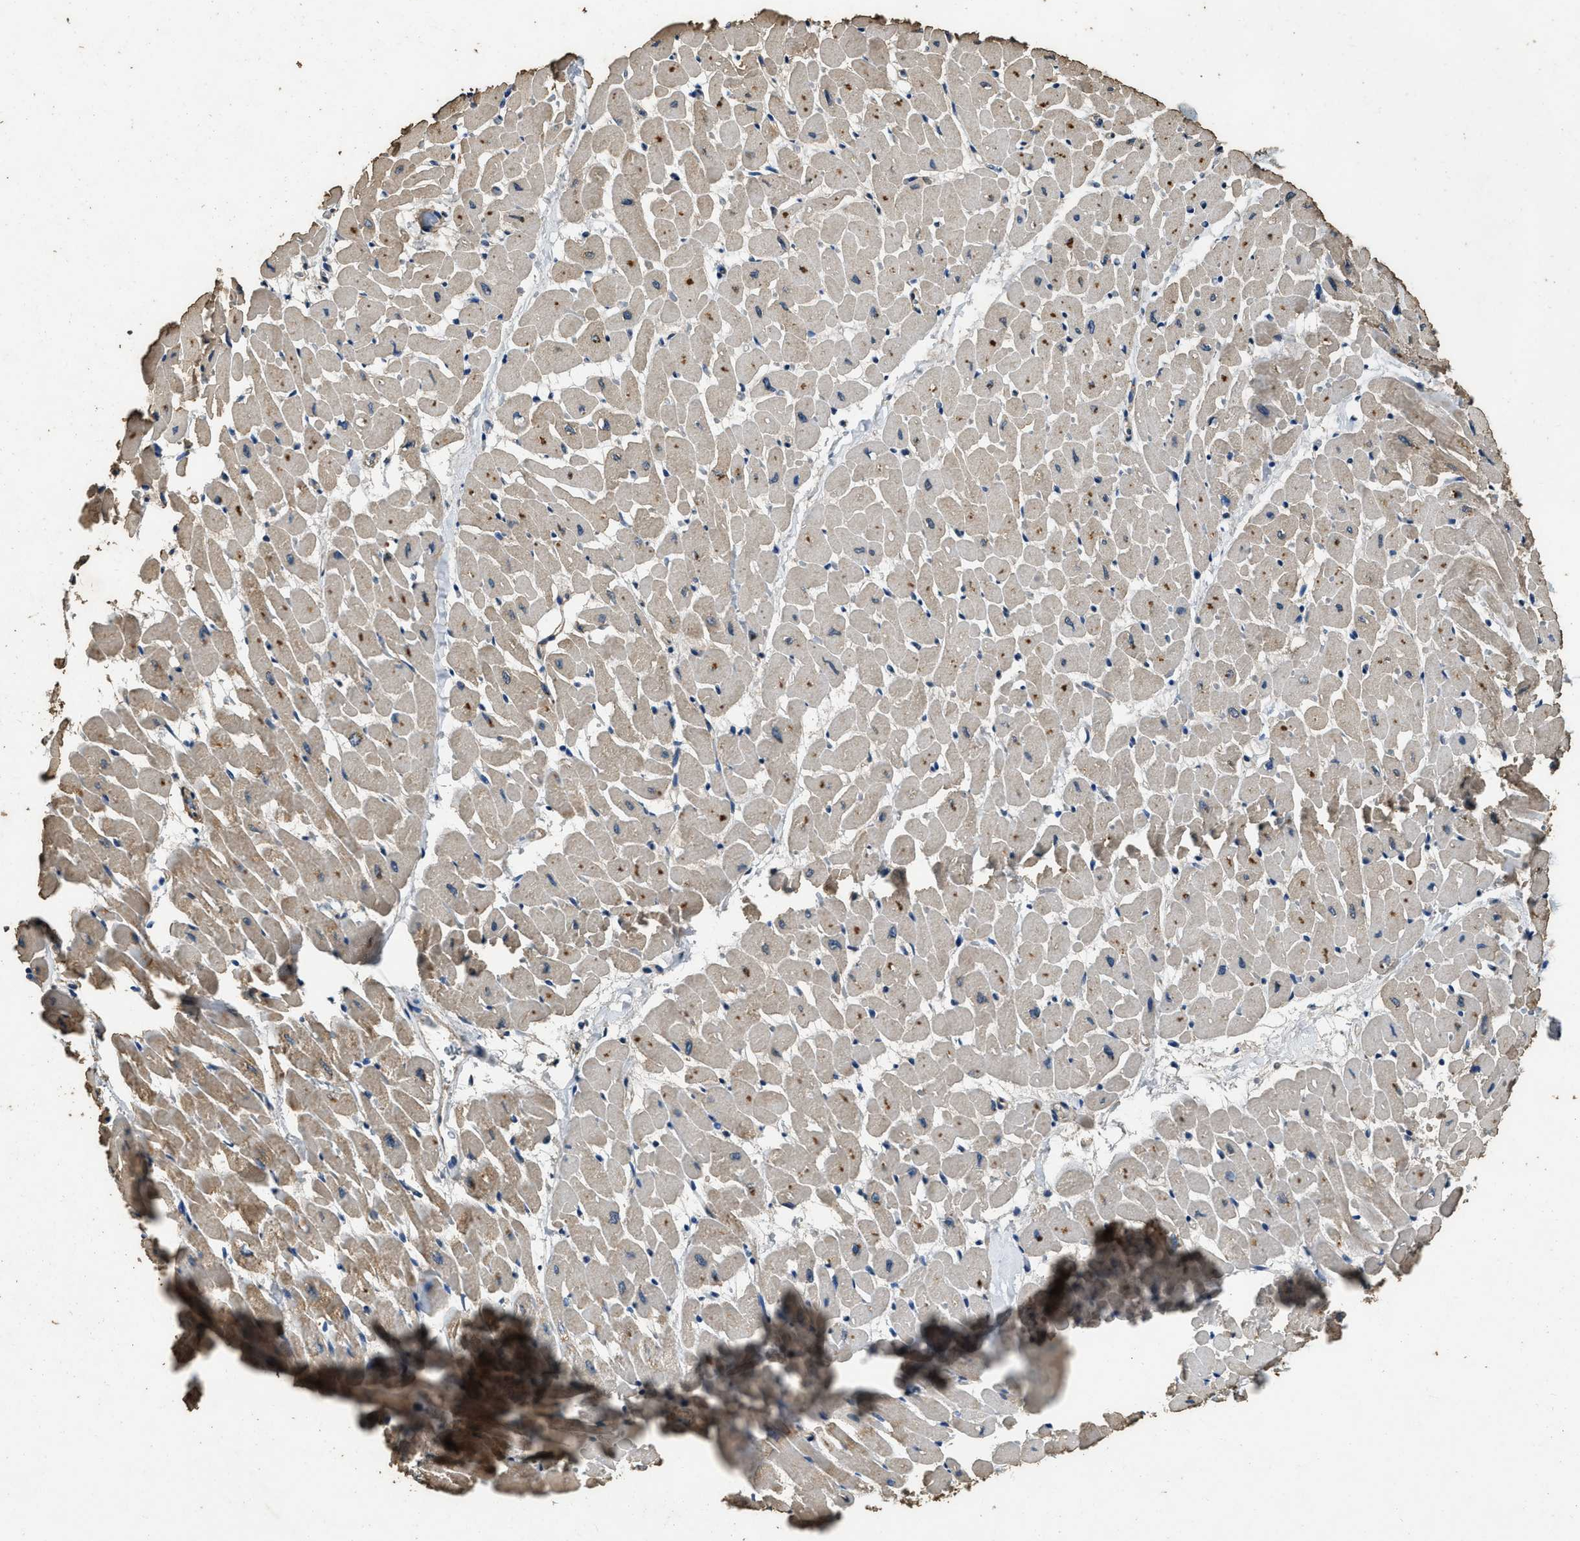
{"staining": {"intensity": "moderate", "quantity": ">75%", "location": "cytoplasmic/membranous"}, "tissue": "heart muscle", "cell_type": "Cardiomyocytes", "image_type": "normal", "snomed": [{"axis": "morphology", "description": "Normal tissue, NOS"}, {"axis": "topography", "description": "Heart"}], "caption": "A brown stain shows moderate cytoplasmic/membranous positivity of a protein in cardiomyocytes of unremarkable heart muscle.", "gene": "MIB1", "patient": {"sex": "male", "age": 45}}